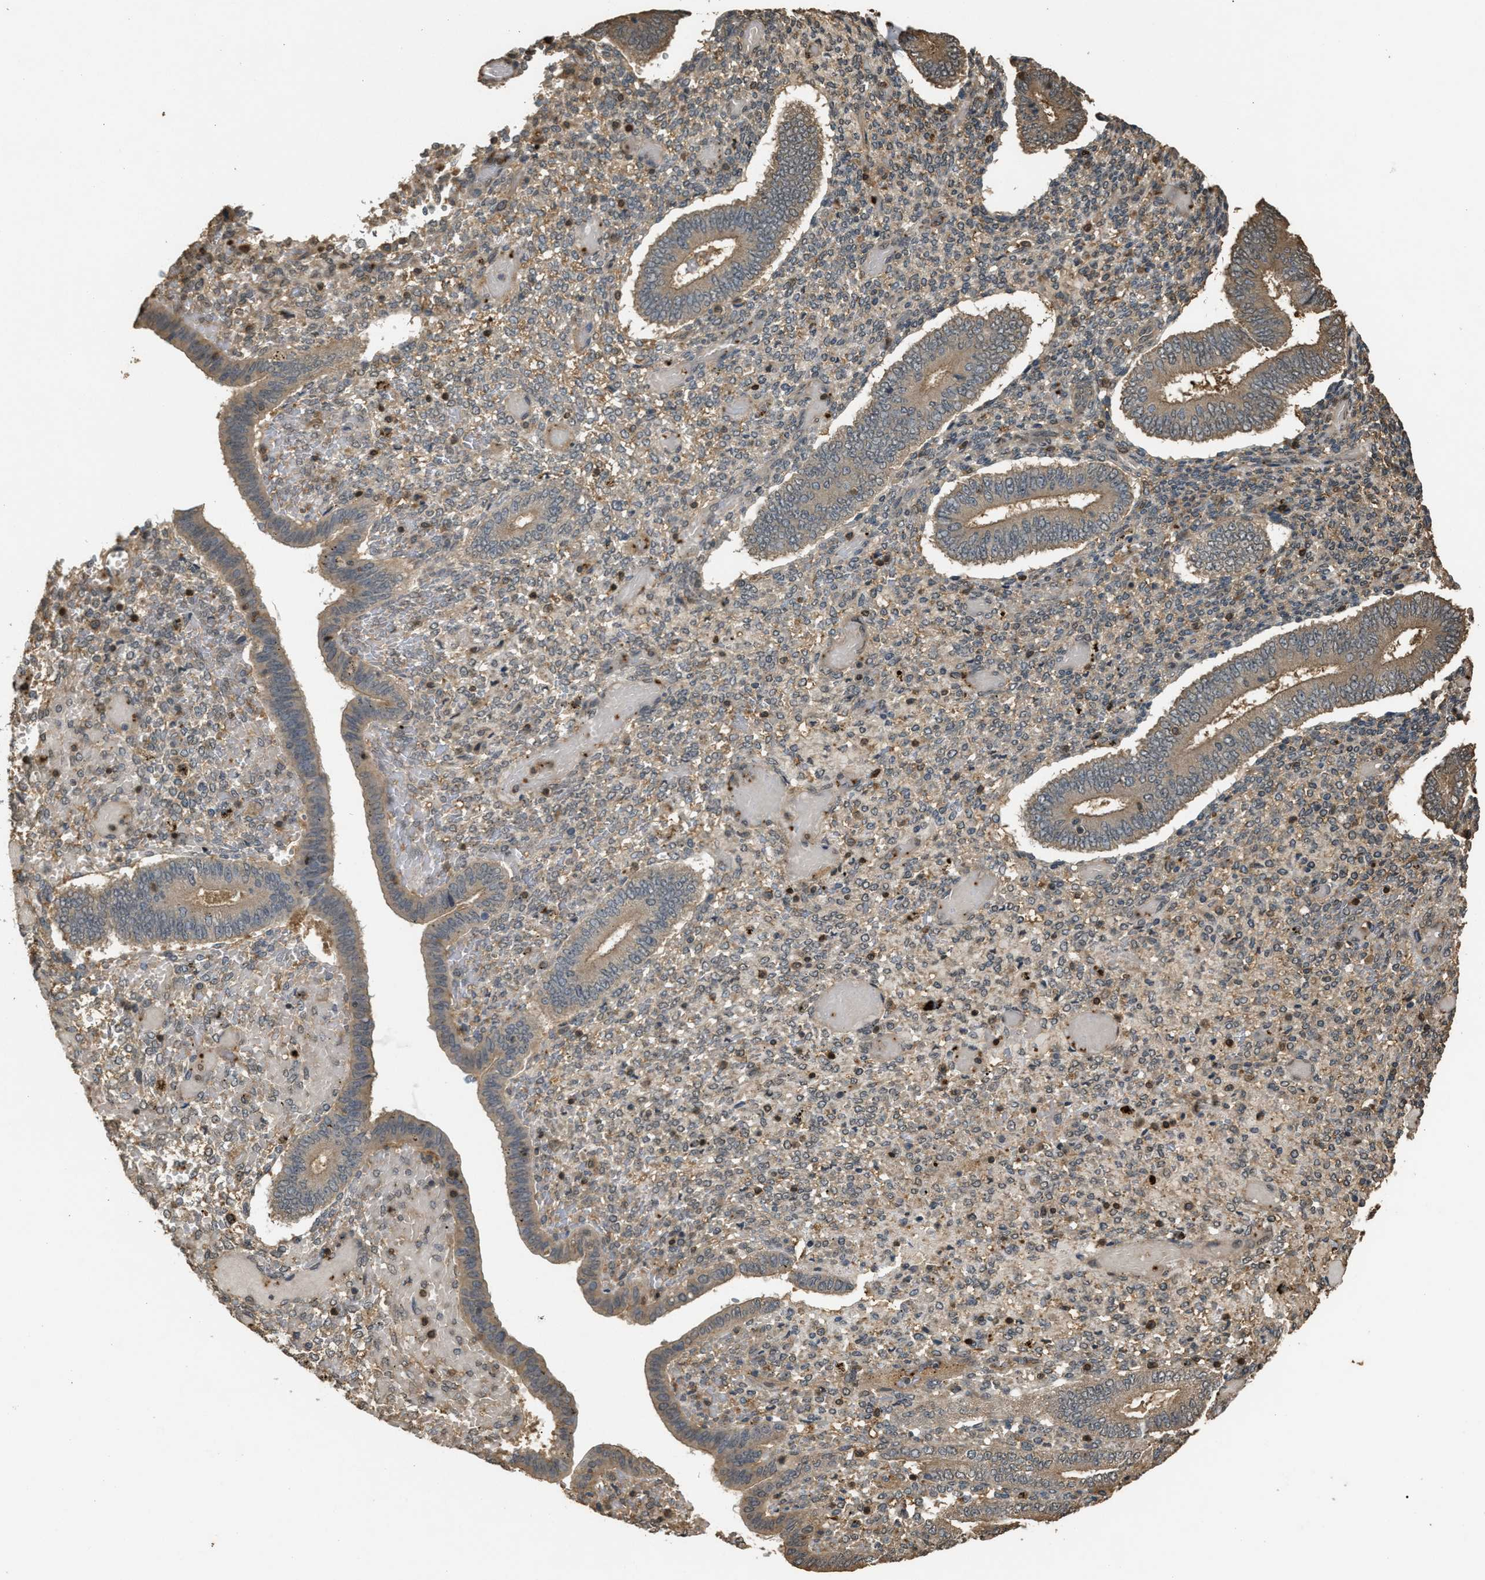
{"staining": {"intensity": "weak", "quantity": "<25%", "location": "cytoplasmic/membranous"}, "tissue": "endometrium", "cell_type": "Cells in endometrial stroma", "image_type": "normal", "snomed": [{"axis": "morphology", "description": "Normal tissue, NOS"}, {"axis": "topography", "description": "Endometrium"}], "caption": "High magnification brightfield microscopy of normal endometrium stained with DAB (3,3'-diaminobenzidine) (brown) and counterstained with hematoxylin (blue): cells in endometrial stroma show no significant positivity. (IHC, brightfield microscopy, high magnification).", "gene": "ARHGDIA", "patient": {"sex": "female", "age": 42}}